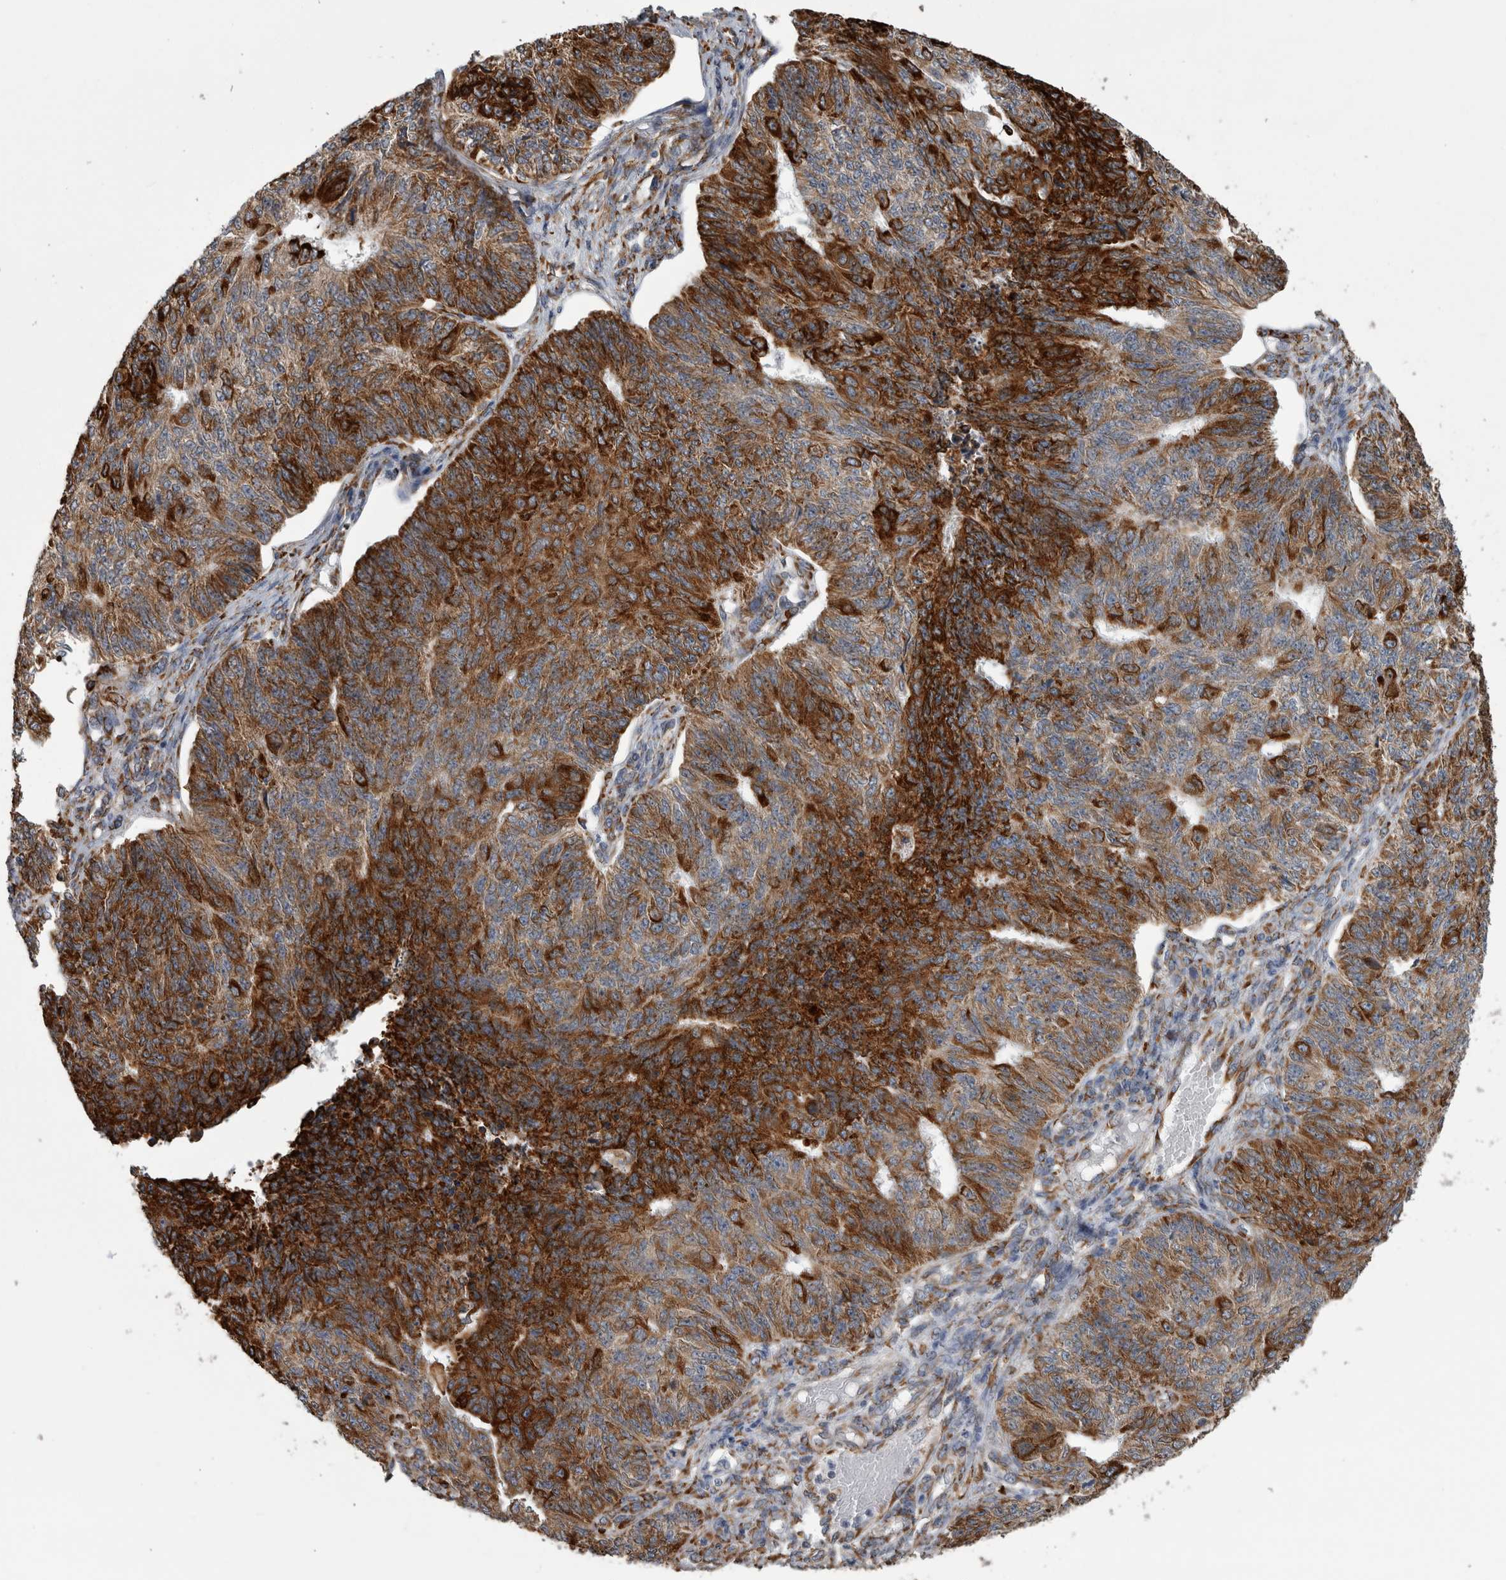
{"staining": {"intensity": "strong", "quantity": ">75%", "location": "cytoplasmic/membranous"}, "tissue": "endometrial cancer", "cell_type": "Tumor cells", "image_type": "cancer", "snomed": [{"axis": "morphology", "description": "Adenocarcinoma, NOS"}, {"axis": "topography", "description": "Endometrium"}], "caption": "Immunohistochemical staining of adenocarcinoma (endometrial) displays high levels of strong cytoplasmic/membranous protein expression in approximately >75% of tumor cells.", "gene": "FHIP2B", "patient": {"sex": "female", "age": 32}}